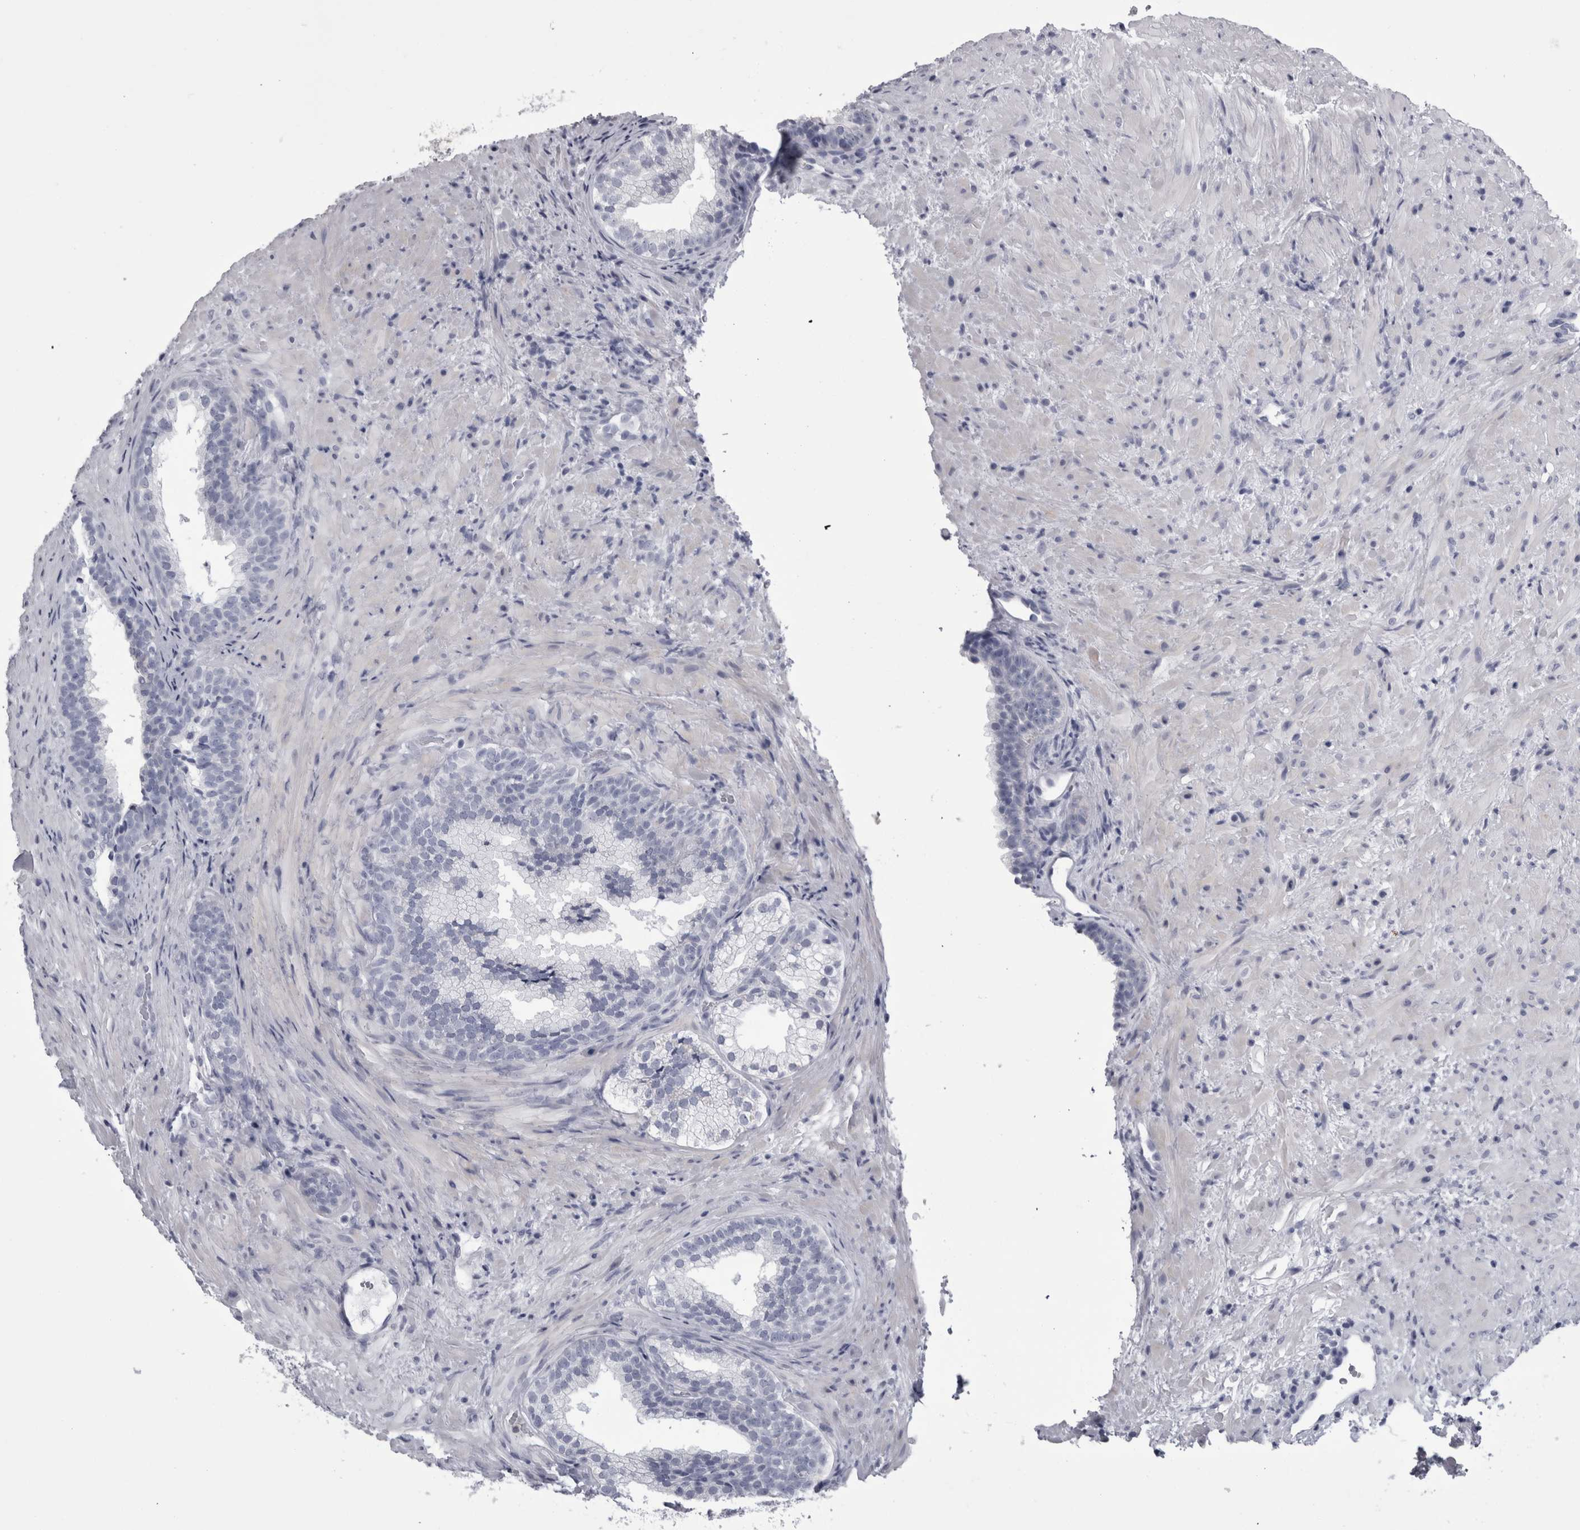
{"staining": {"intensity": "negative", "quantity": "none", "location": "none"}, "tissue": "prostate", "cell_type": "Glandular cells", "image_type": "normal", "snomed": [{"axis": "morphology", "description": "Normal tissue, NOS"}, {"axis": "topography", "description": "Prostate"}], "caption": "Glandular cells are negative for protein expression in normal human prostate. The staining was performed using DAB to visualize the protein expression in brown, while the nuclei were stained in blue with hematoxylin (Magnification: 20x).", "gene": "ALDH8A1", "patient": {"sex": "male", "age": 76}}